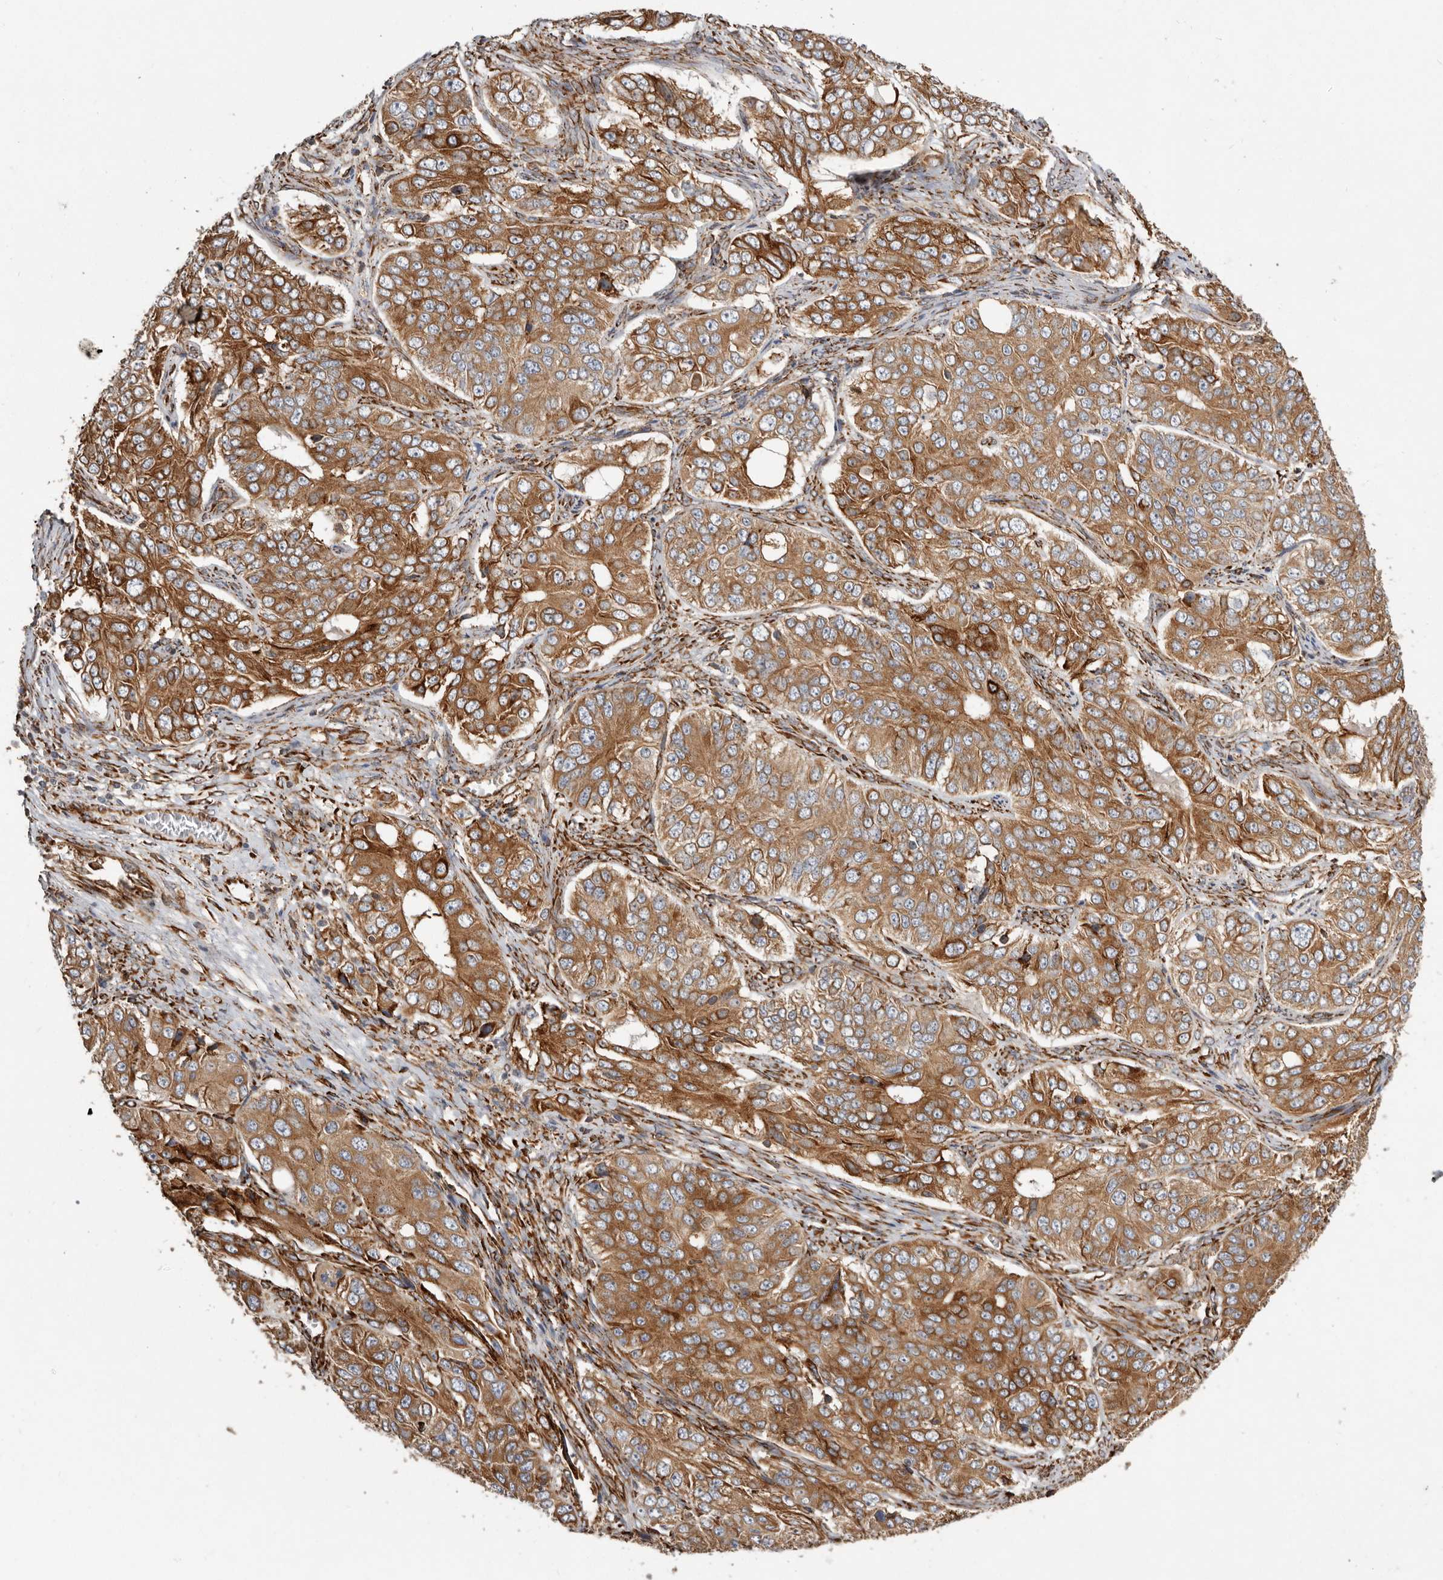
{"staining": {"intensity": "moderate", "quantity": ">75%", "location": "cytoplasmic/membranous"}, "tissue": "ovarian cancer", "cell_type": "Tumor cells", "image_type": "cancer", "snomed": [{"axis": "morphology", "description": "Carcinoma, endometroid"}, {"axis": "topography", "description": "Ovary"}], "caption": "High-power microscopy captured an immunohistochemistry (IHC) histopathology image of endometroid carcinoma (ovarian), revealing moderate cytoplasmic/membranous expression in approximately >75% of tumor cells. (IHC, brightfield microscopy, high magnification).", "gene": "WDTC1", "patient": {"sex": "female", "age": 51}}